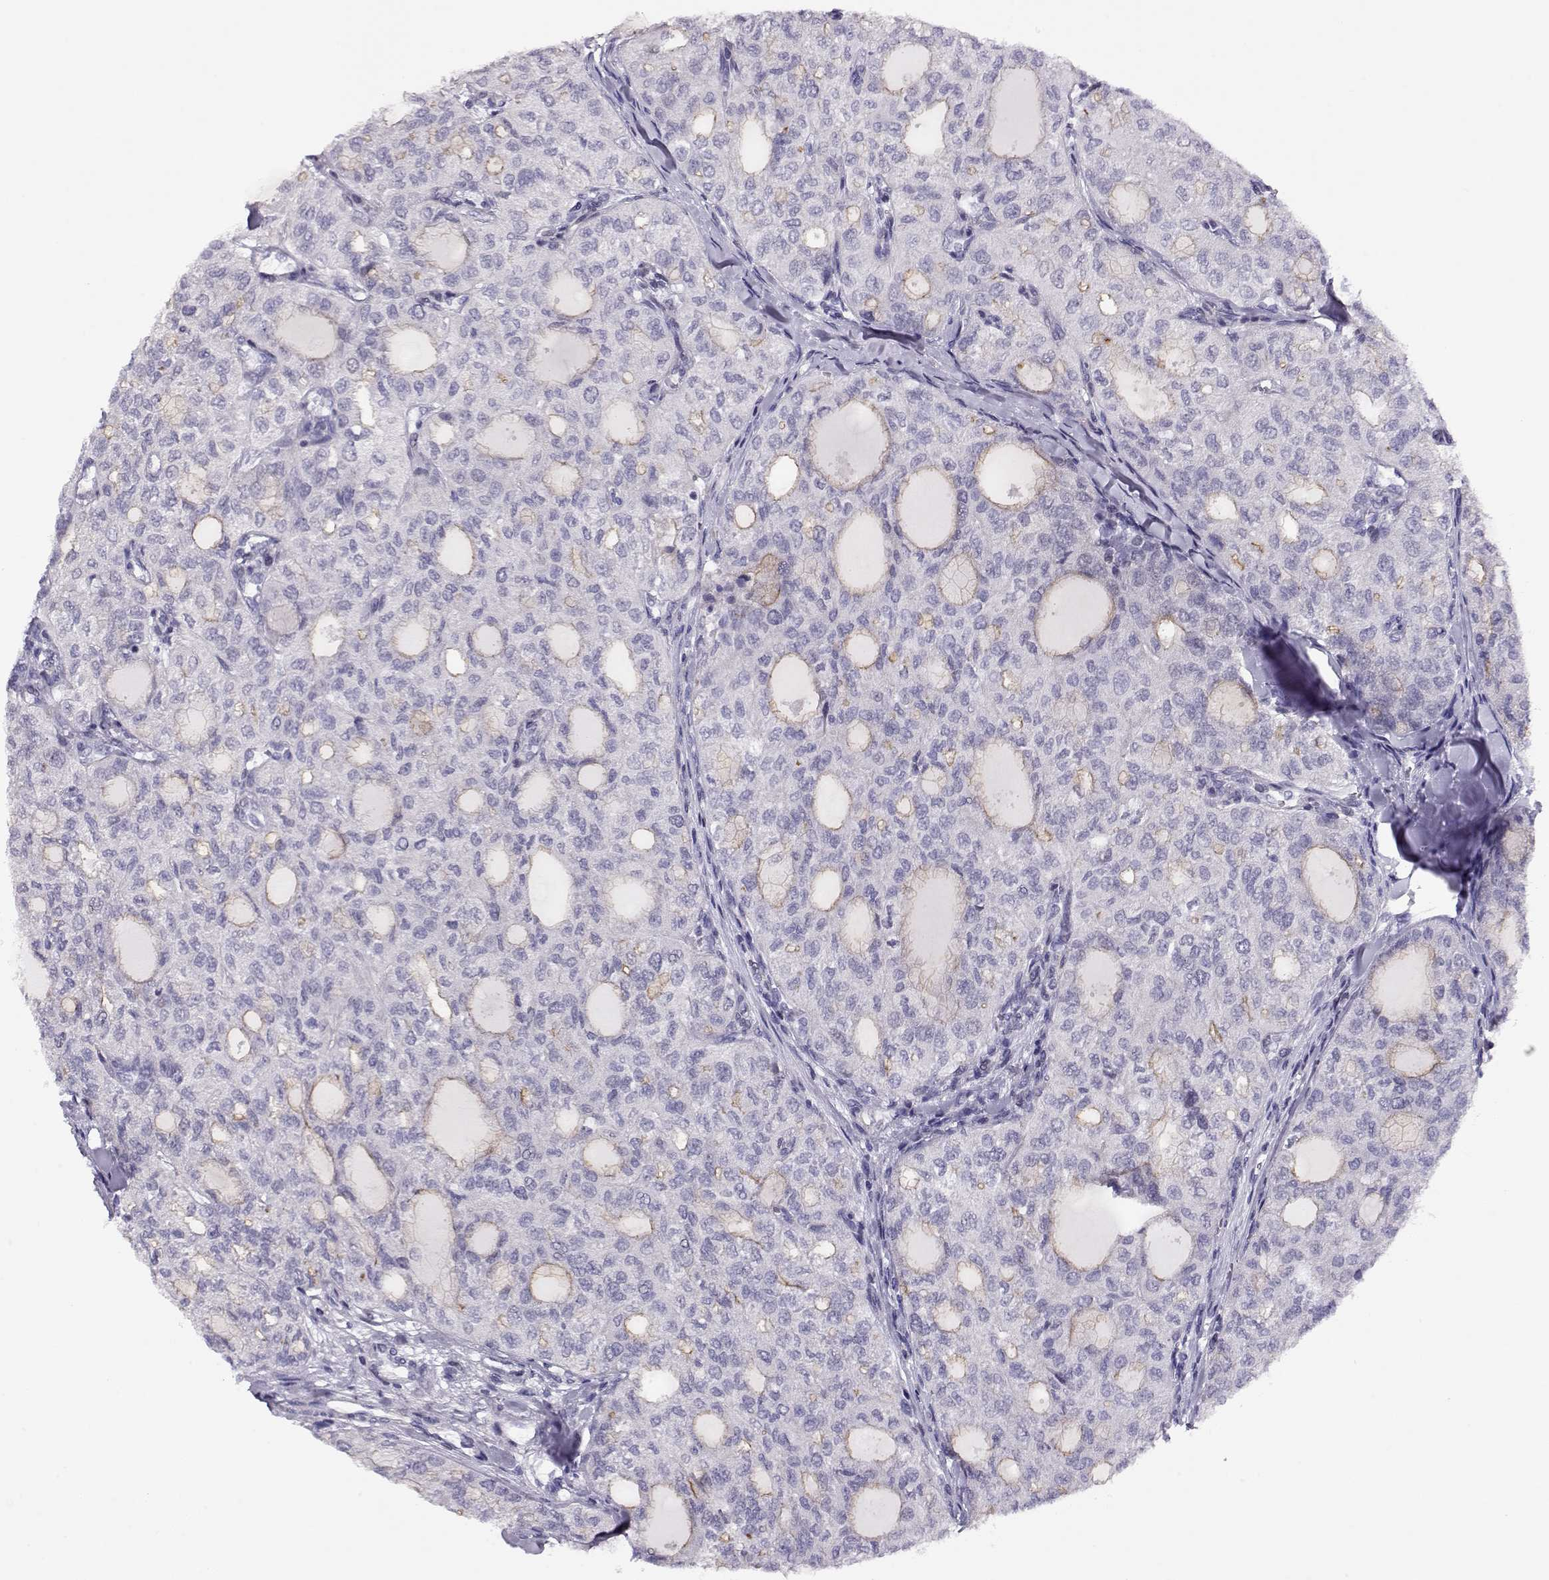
{"staining": {"intensity": "weak", "quantity": "<25%", "location": "cytoplasmic/membranous"}, "tissue": "thyroid cancer", "cell_type": "Tumor cells", "image_type": "cancer", "snomed": [{"axis": "morphology", "description": "Follicular adenoma carcinoma, NOS"}, {"axis": "topography", "description": "Thyroid gland"}], "caption": "This is an immunohistochemistry (IHC) image of human thyroid cancer (follicular adenoma carcinoma). There is no positivity in tumor cells.", "gene": "CRX", "patient": {"sex": "male", "age": 75}}